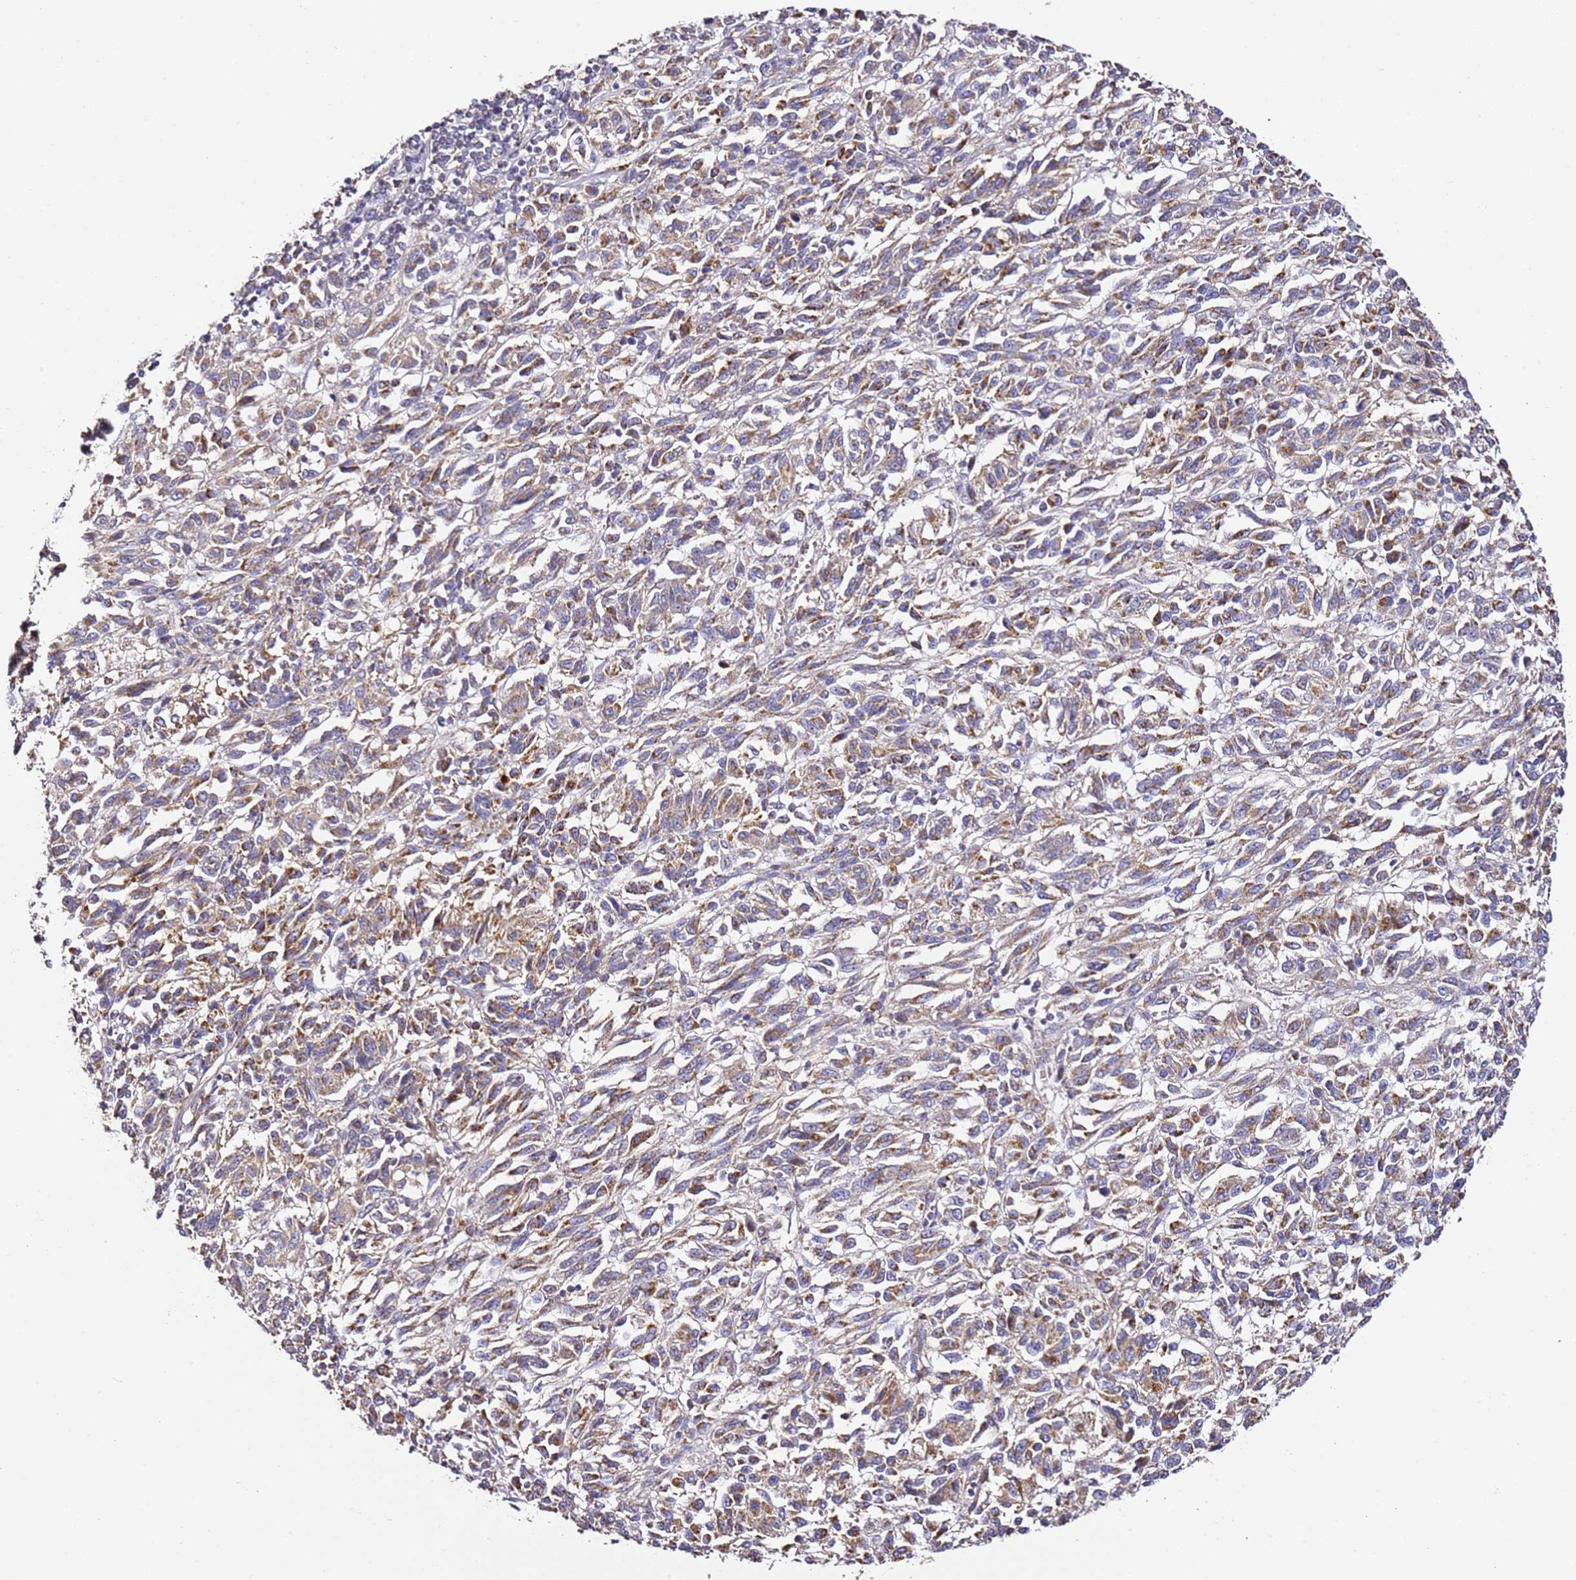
{"staining": {"intensity": "moderate", "quantity": "25%-75%", "location": "cytoplasmic/membranous"}, "tissue": "melanoma", "cell_type": "Tumor cells", "image_type": "cancer", "snomed": [{"axis": "morphology", "description": "Malignant melanoma, Metastatic site"}, {"axis": "topography", "description": "Lung"}], "caption": "This is an image of IHC staining of malignant melanoma (metastatic site), which shows moderate expression in the cytoplasmic/membranous of tumor cells.", "gene": "OR2B11", "patient": {"sex": "male", "age": 64}}